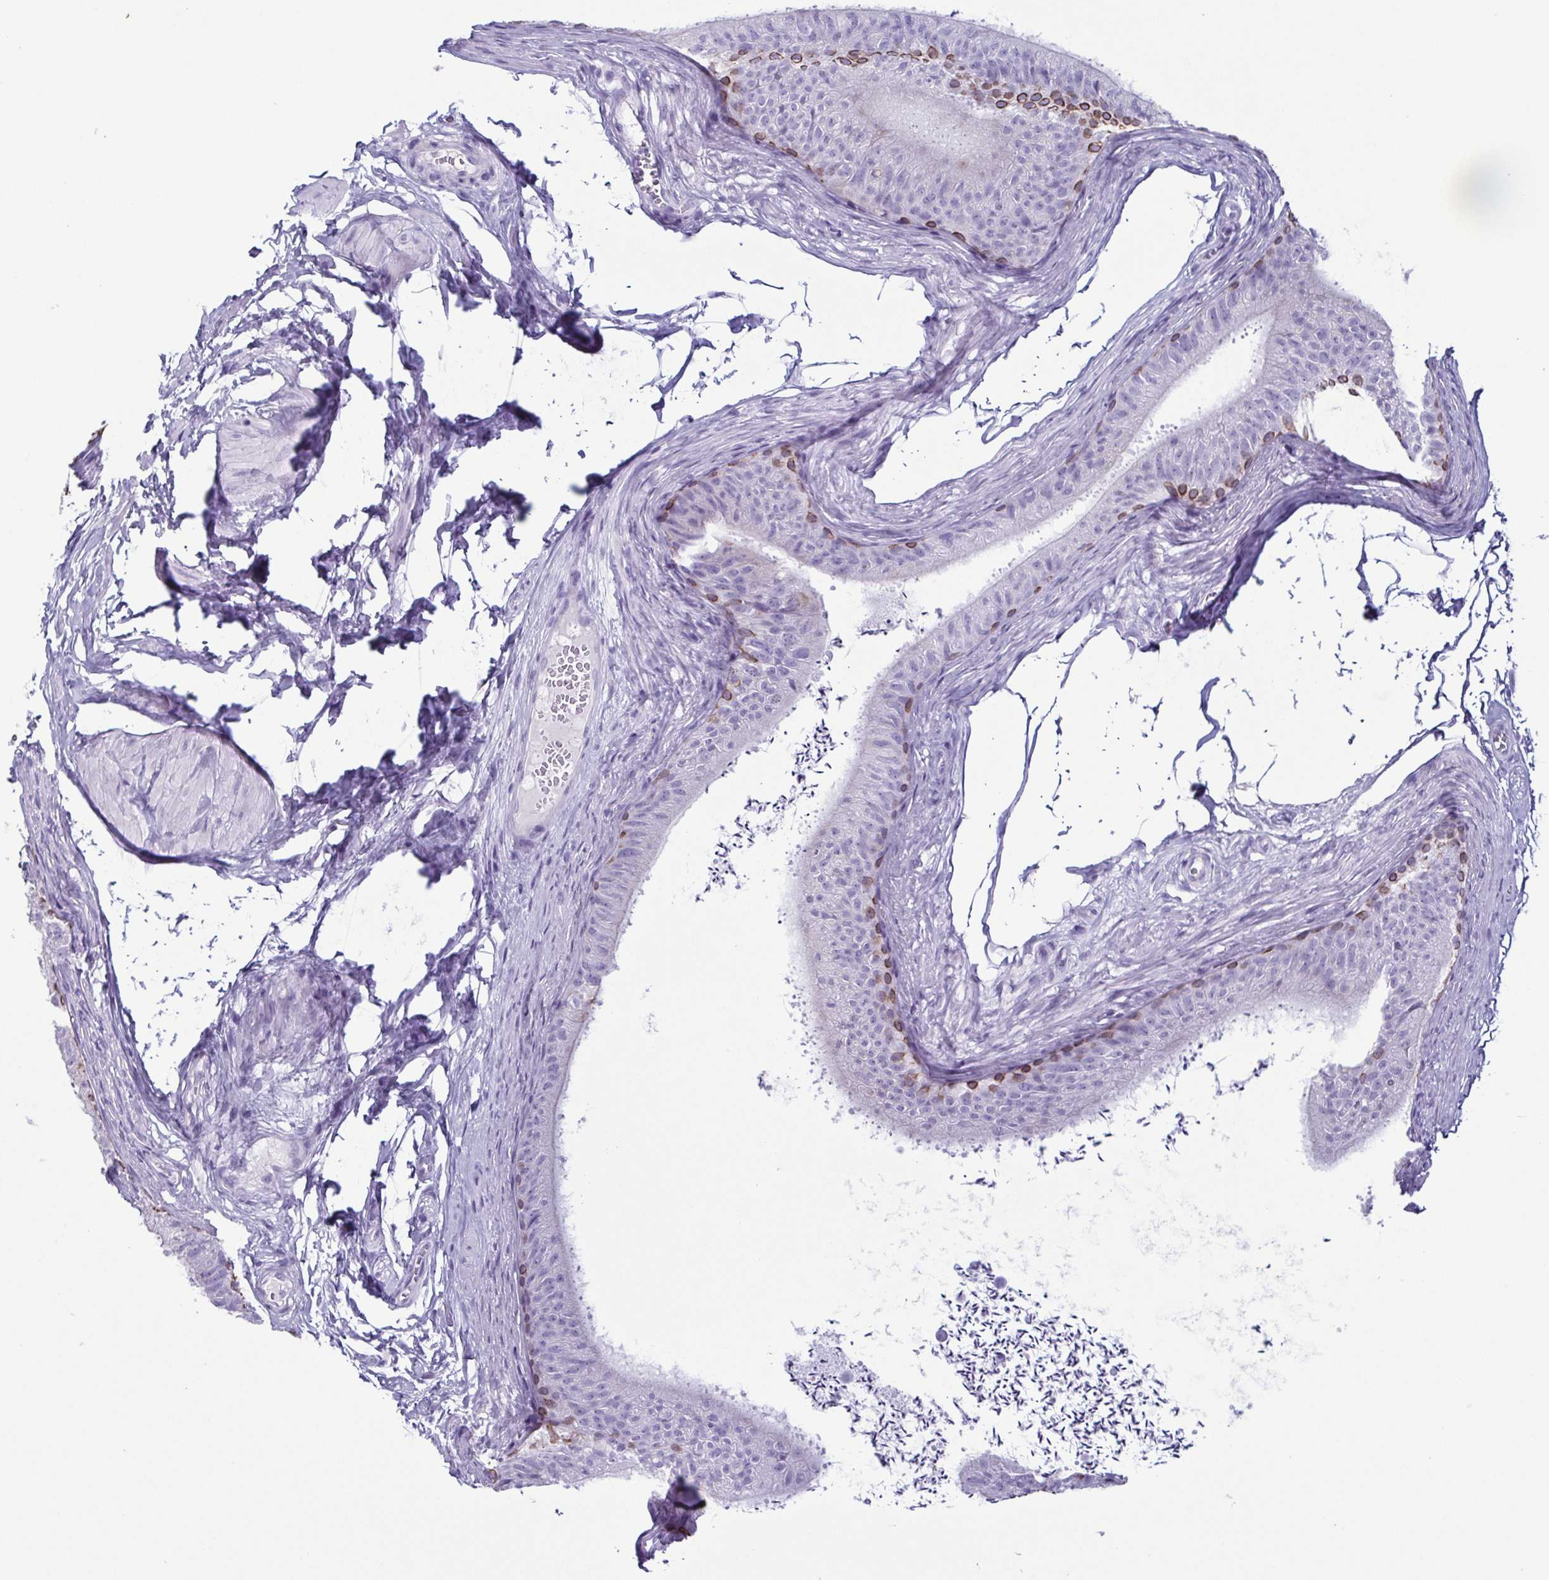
{"staining": {"intensity": "moderate", "quantity": "<25%", "location": "cytoplasmic/membranous"}, "tissue": "epididymis", "cell_type": "Glandular cells", "image_type": "normal", "snomed": [{"axis": "morphology", "description": "Normal tissue, NOS"}, {"axis": "topography", "description": "Epididymis, spermatic cord, NOS"}, {"axis": "topography", "description": "Epididymis"}, {"axis": "topography", "description": "Peripheral nerve tissue"}], "caption": "Brown immunohistochemical staining in benign epididymis reveals moderate cytoplasmic/membranous staining in about <25% of glandular cells. The staining was performed using DAB to visualize the protein expression in brown, while the nuclei were stained in blue with hematoxylin (Magnification: 20x).", "gene": "KRT10", "patient": {"sex": "male", "age": 29}}